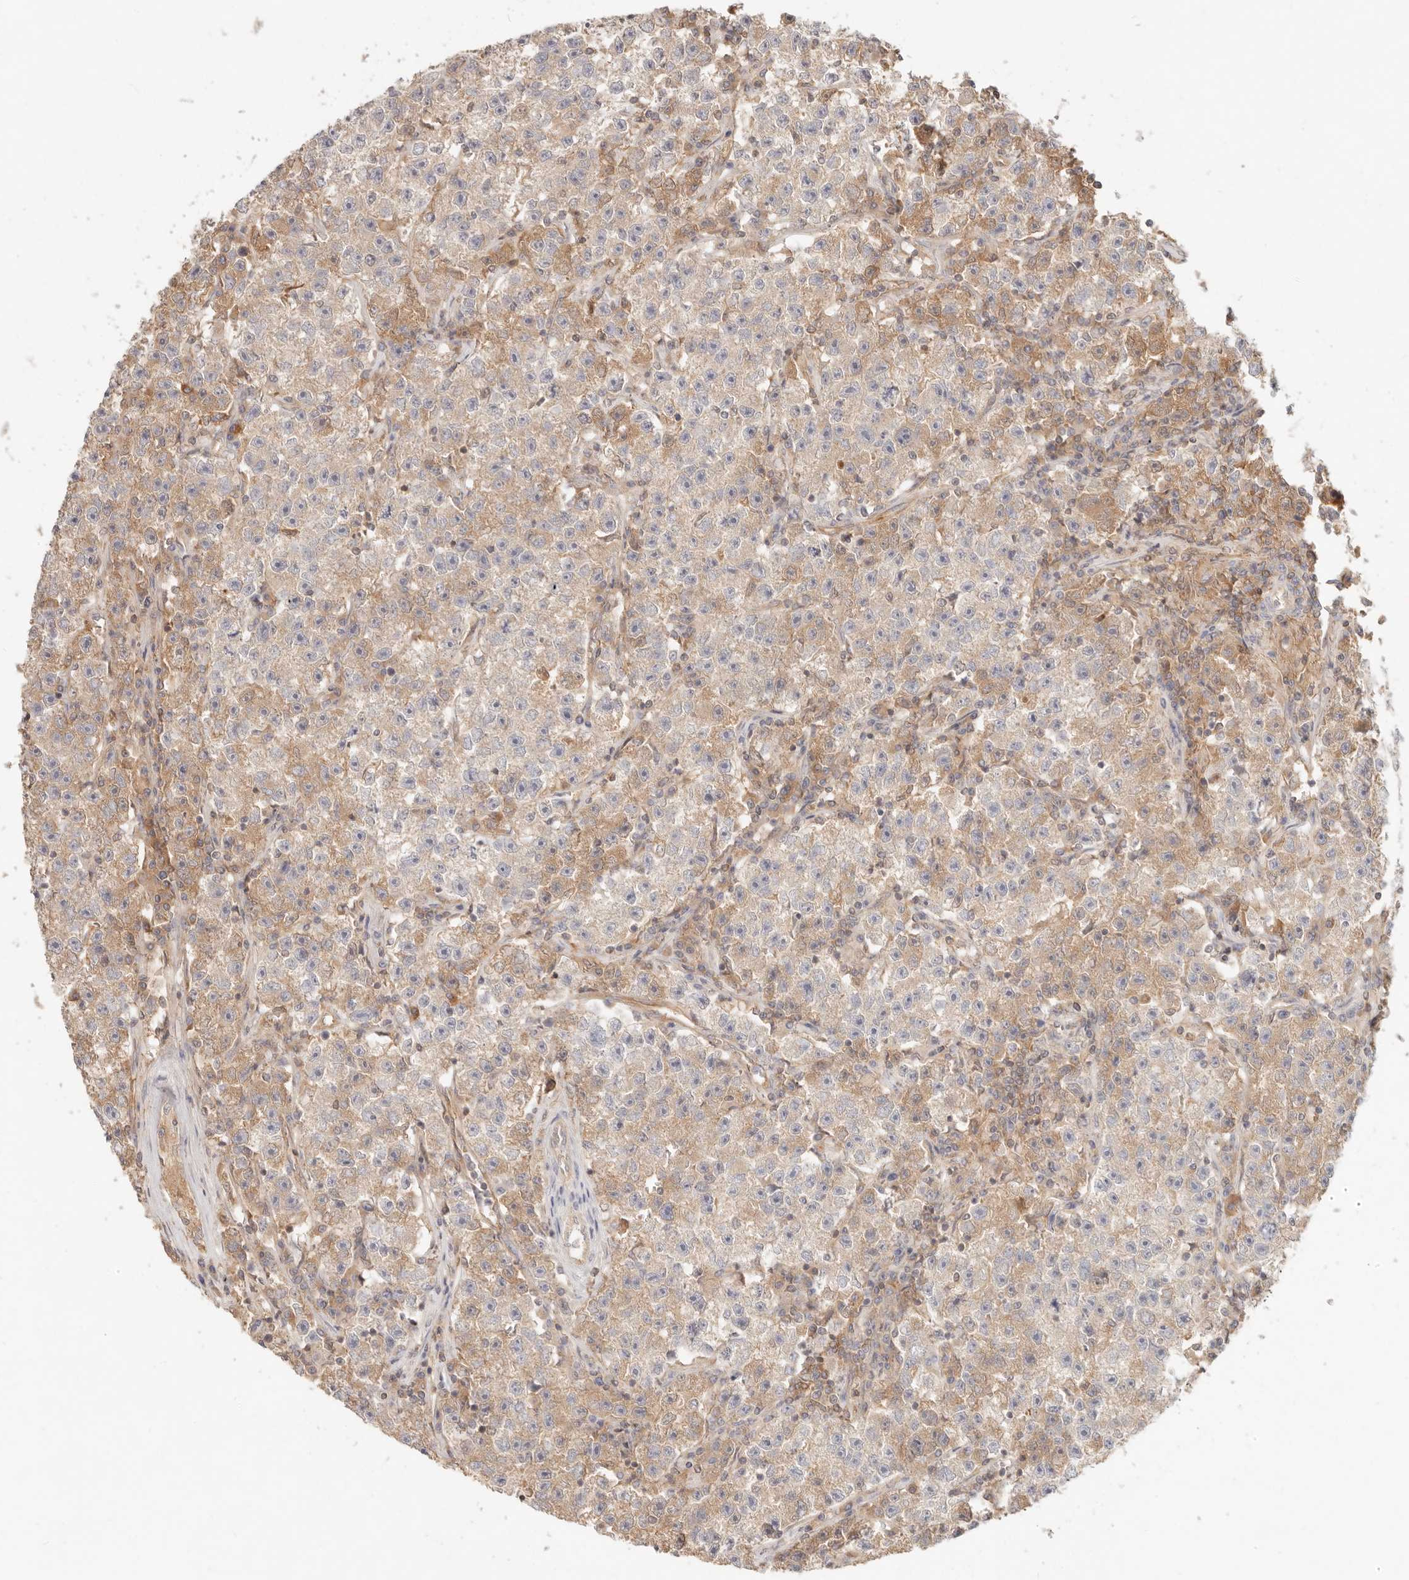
{"staining": {"intensity": "weak", "quantity": "25%-75%", "location": "cytoplasmic/membranous"}, "tissue": "testis cancer", "cell_type": "Tumor cells", "image_type": "cancer", "snomed": [{"axis": "morphology", "description": "Seminoma, NOS"}, {"axis": "topography", "description": "Testis"}], "caption": "Immunohistochemistry (DAB (3,3'-diaminobenzidine)) staining of seminoma (testis) shows weak cytoplasmic/membranous protein expression in approximately 25%-75% of tumor cells.", "gene": "NECAP2", "patient": {"sex": "male", "age": 22}}